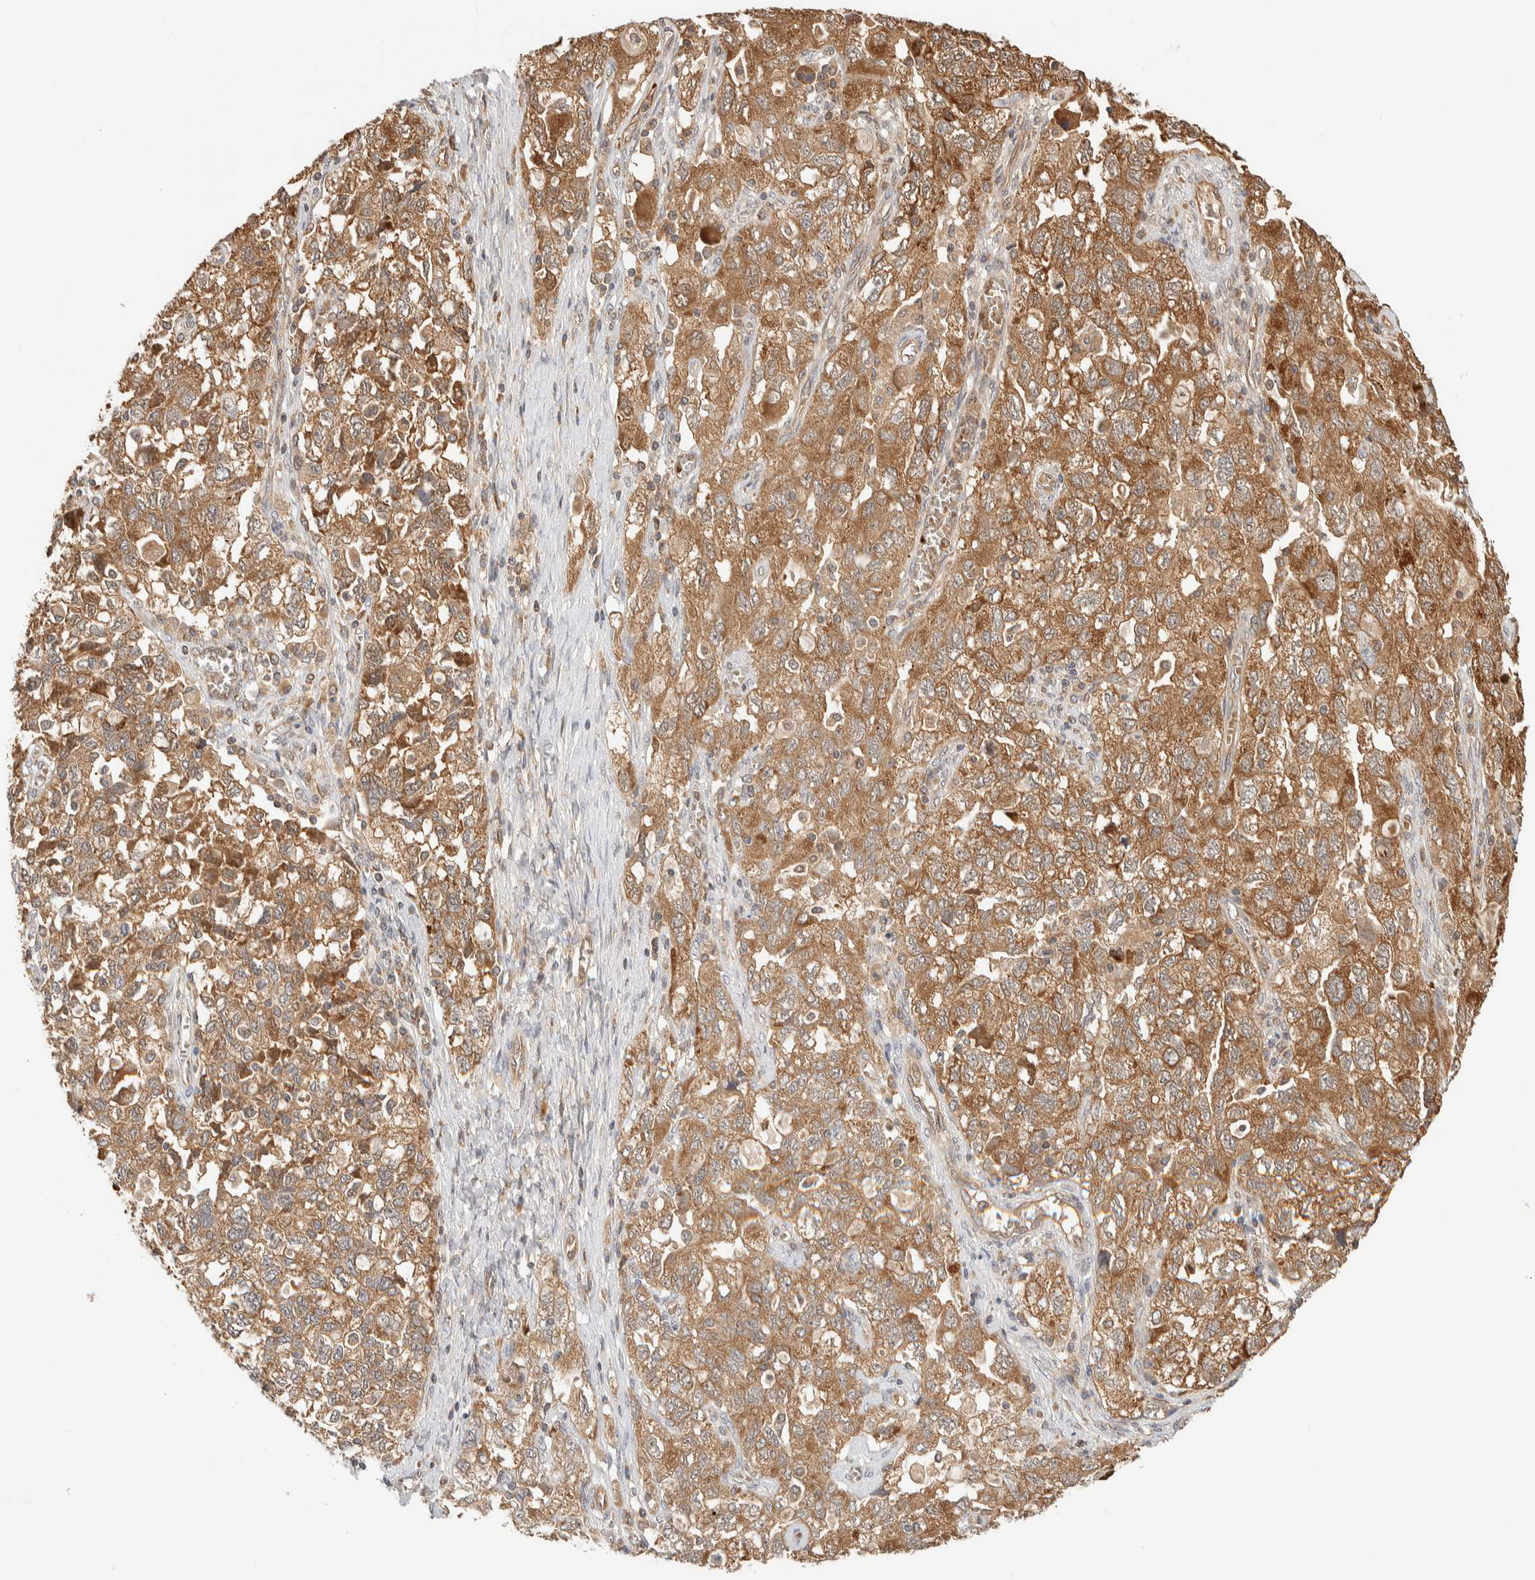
{"staining": {"intensity": "moderate", "quantity": ">75%", "location": "cytoplasmic/membranous"}, "tissue": "ovarian cancer", "cell_type": "Tumor cells", "image_type": "cancer", "snomed": [{"axis": "morphology", "description": "Carcinoma, NOS"}, {"axis": "morphology", "description": "Cystadenocarcinoma, serous, NOS"}, {"axis": "topography", "description": "Ovary"}], "caption": "A medium amount of moderate cytoplasmic/membranous expression is seen in approximately >75% of tumor cells in ovarian carcinoma tissue.", "gene": "TTI2", "patient": {"sex": "female", "age": 69}}